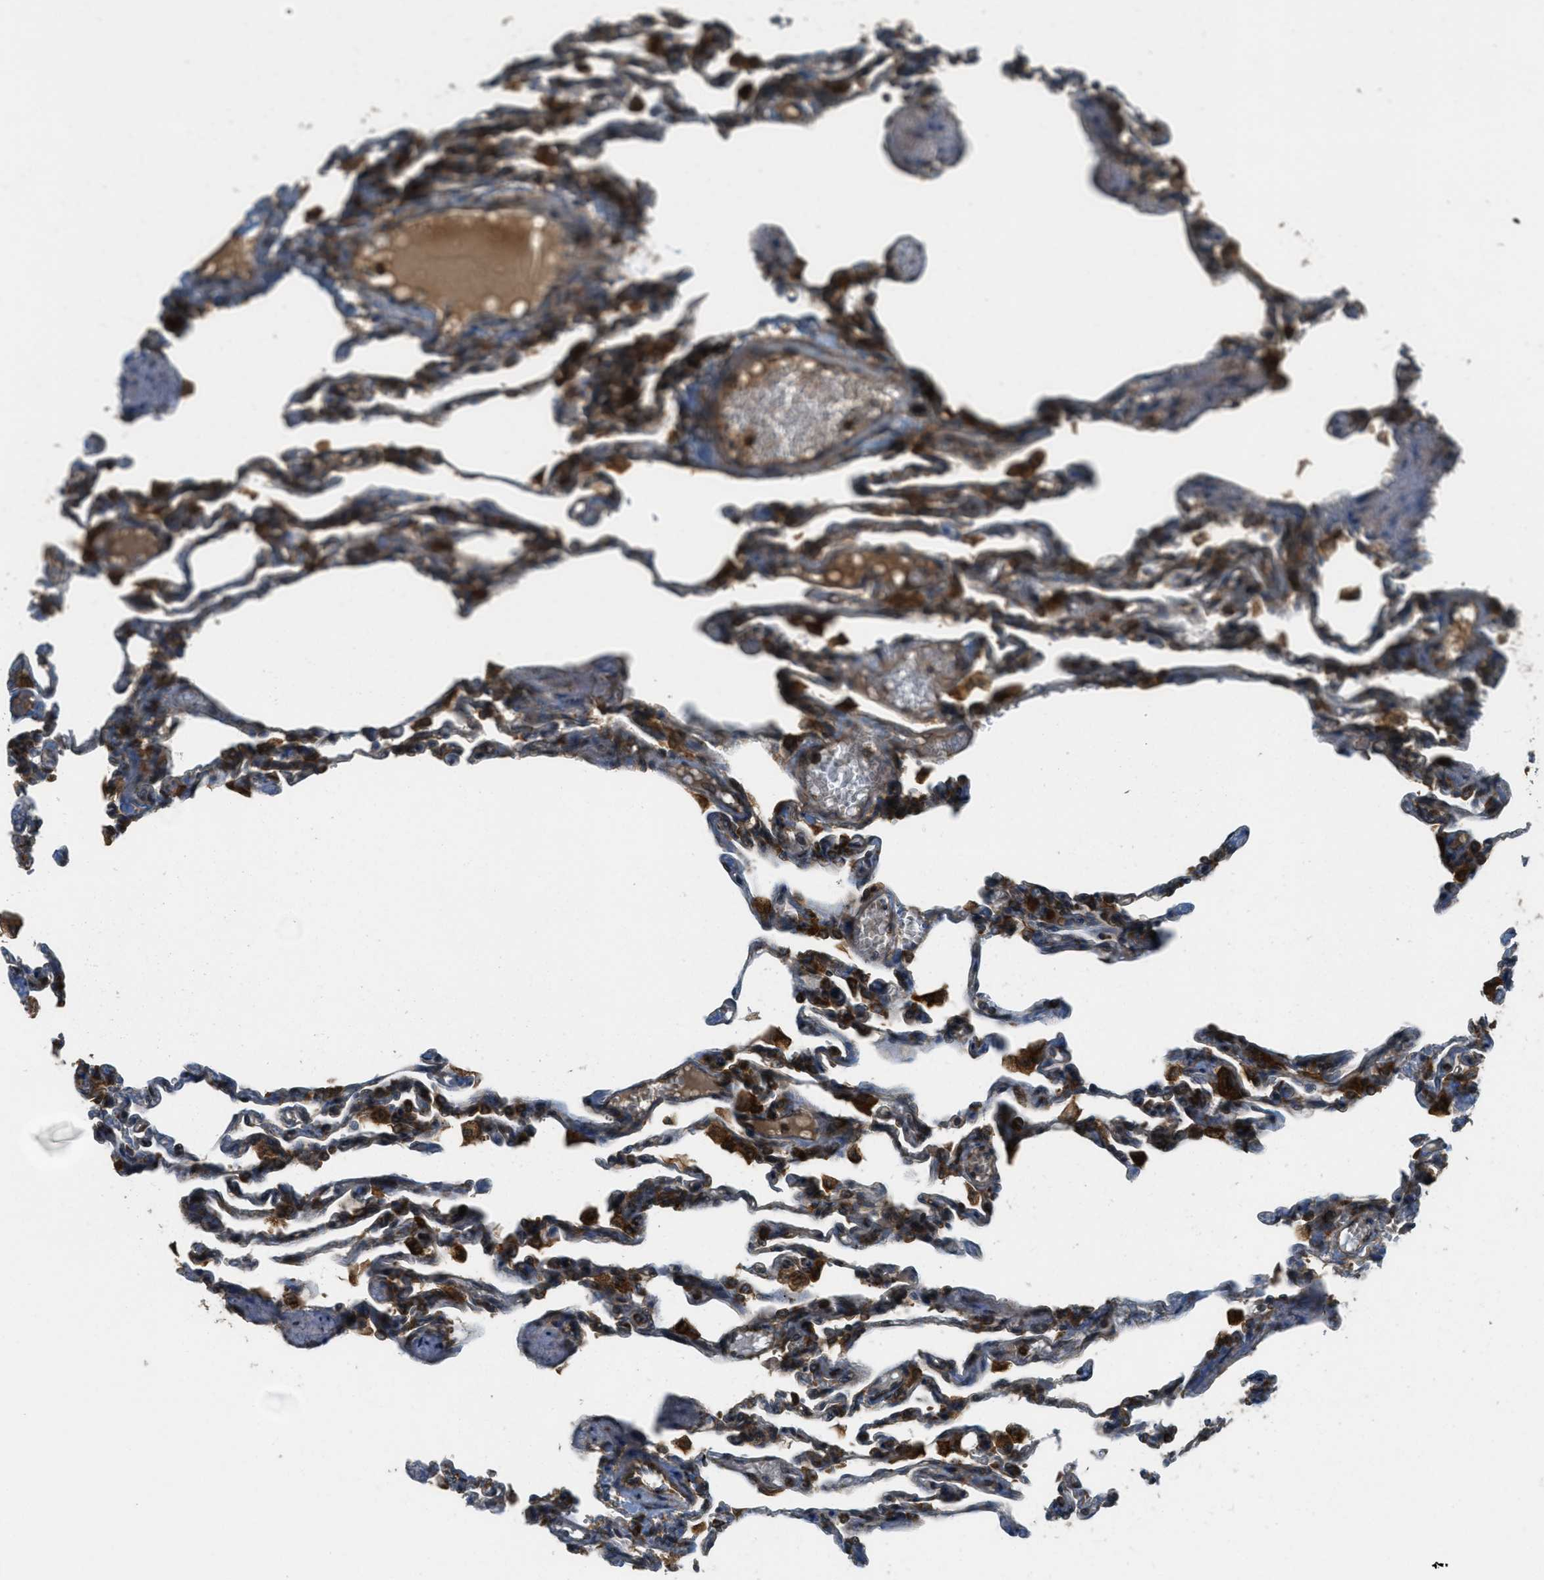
{"staining": {"intensity": "moderate", "quantity": ">75%", "location": "cytoplasmic/membranous"}, "tissue": "lung", "cell_type": "Alveolar cells", "image_type": "normal", "snomed": [{"axis": "morphology", "description": "Normal tissue, NOS"}, {"axis": "topography", "description": "Lung"}], "caption": "High-power microscopy captured an immunohistochemistry photomicrograph of unremarkable lung, revealing moderate cytoplasmic/membranous positivity in about >75% of alveolar cells. The protein of interest is stained brown, and the nuclei are stained in blue (DAB (3,3'-diaminobenzidine) IHC with brightfield microscopy, high magnification).", "gene": "PCDH18", "patient": {"sex": "male", "age": 21}}